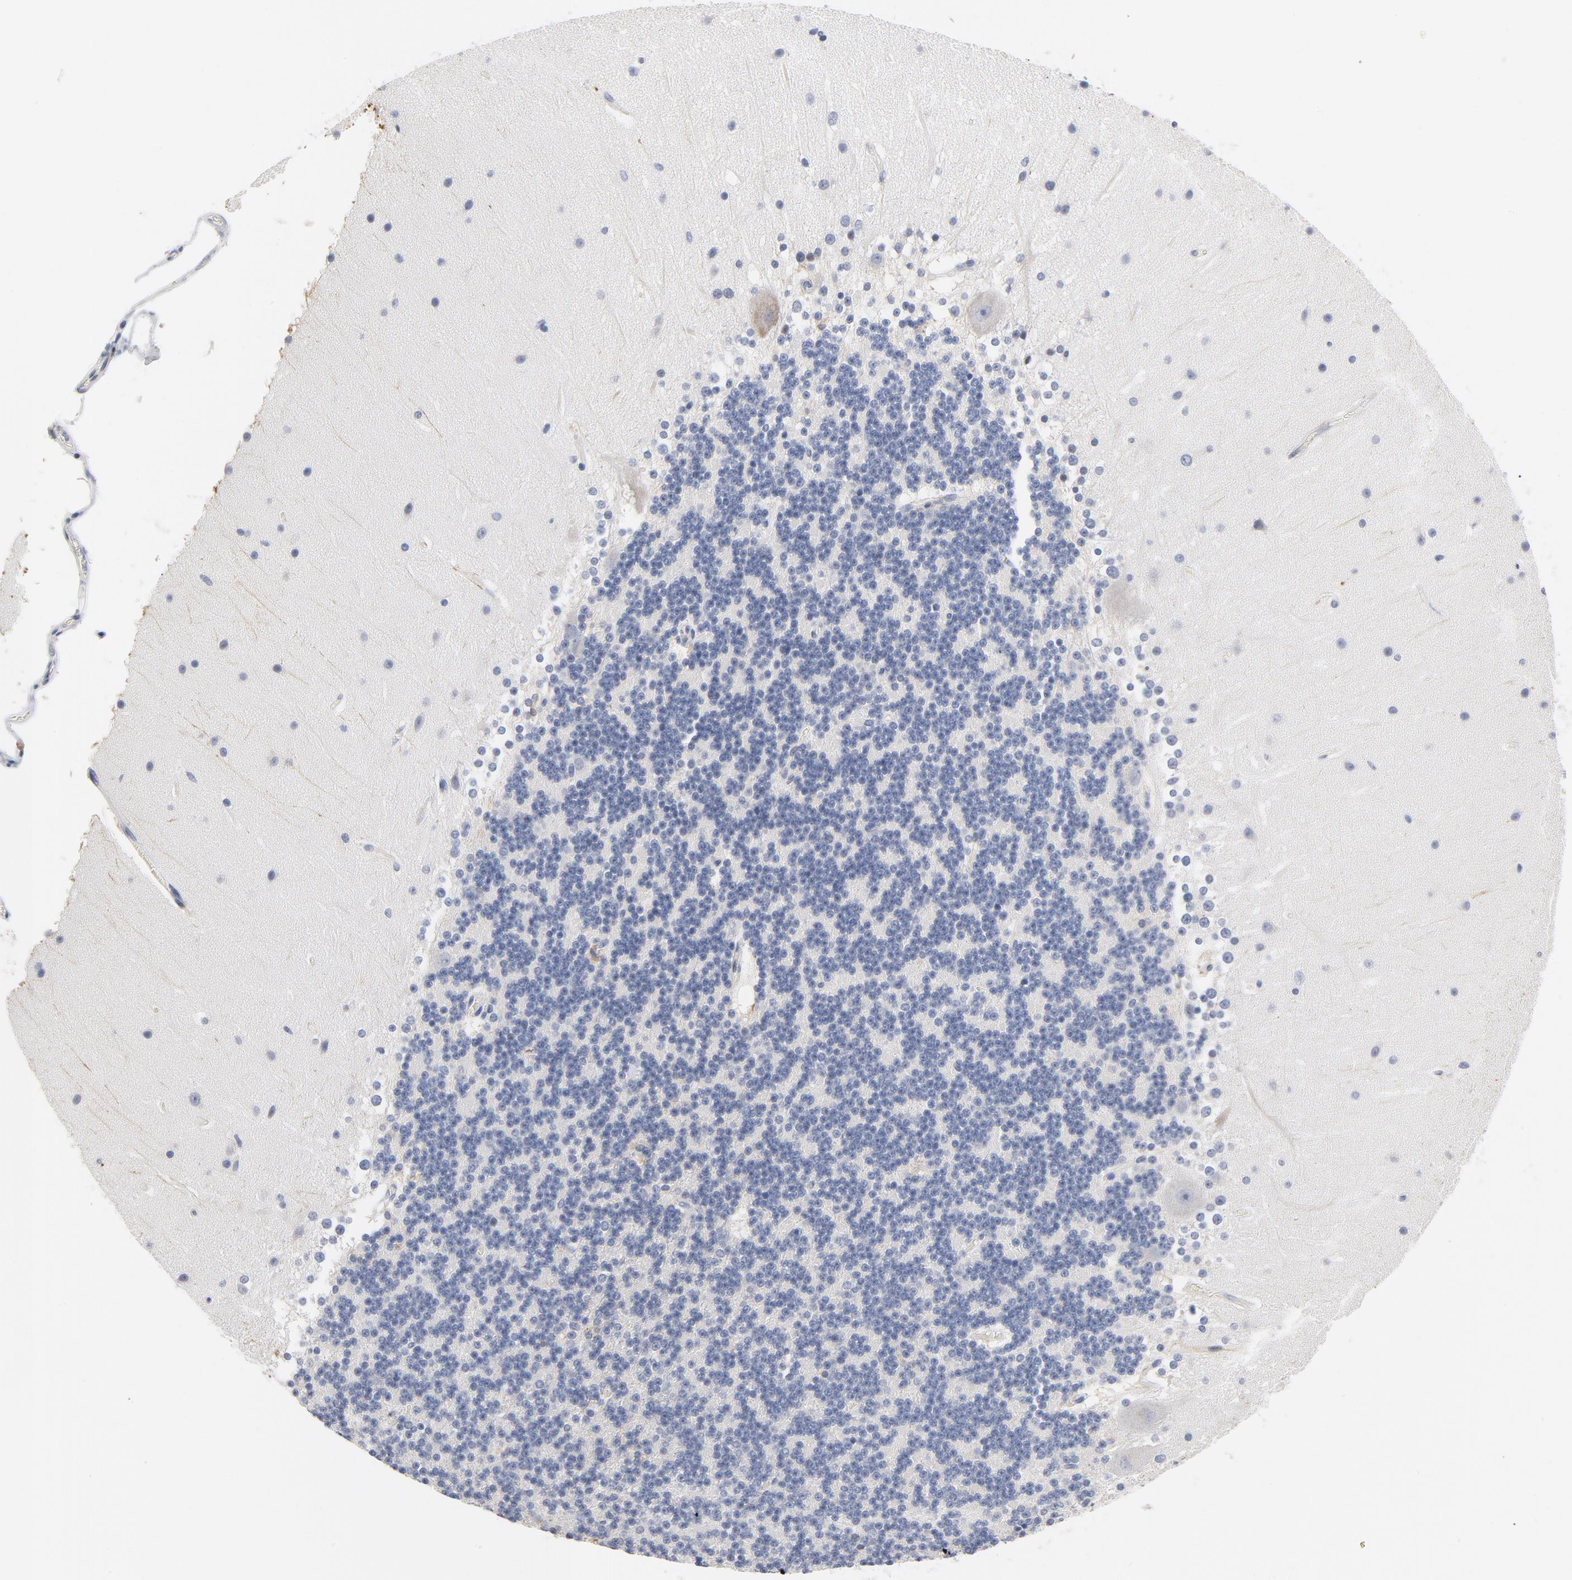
{"staining": {"intensity": "negative", "quantity": "none", "location": "none"}, "tissue": "cerebellum", "cell_type": "Cells in granular layer", "image_type": "normal", "snomed": [{"axis": "morphology", "description": "Normal tissue, NOS"}, {"axis": "topography", "description": "Cerebellum"}], "caption": "This is a histopathology image of IHC staining of unremarkable cerebellum, which shows no positivity in cells in granular layer.", "gene": "KCNK13", "patient": {"sex": "female", "age": 19}}